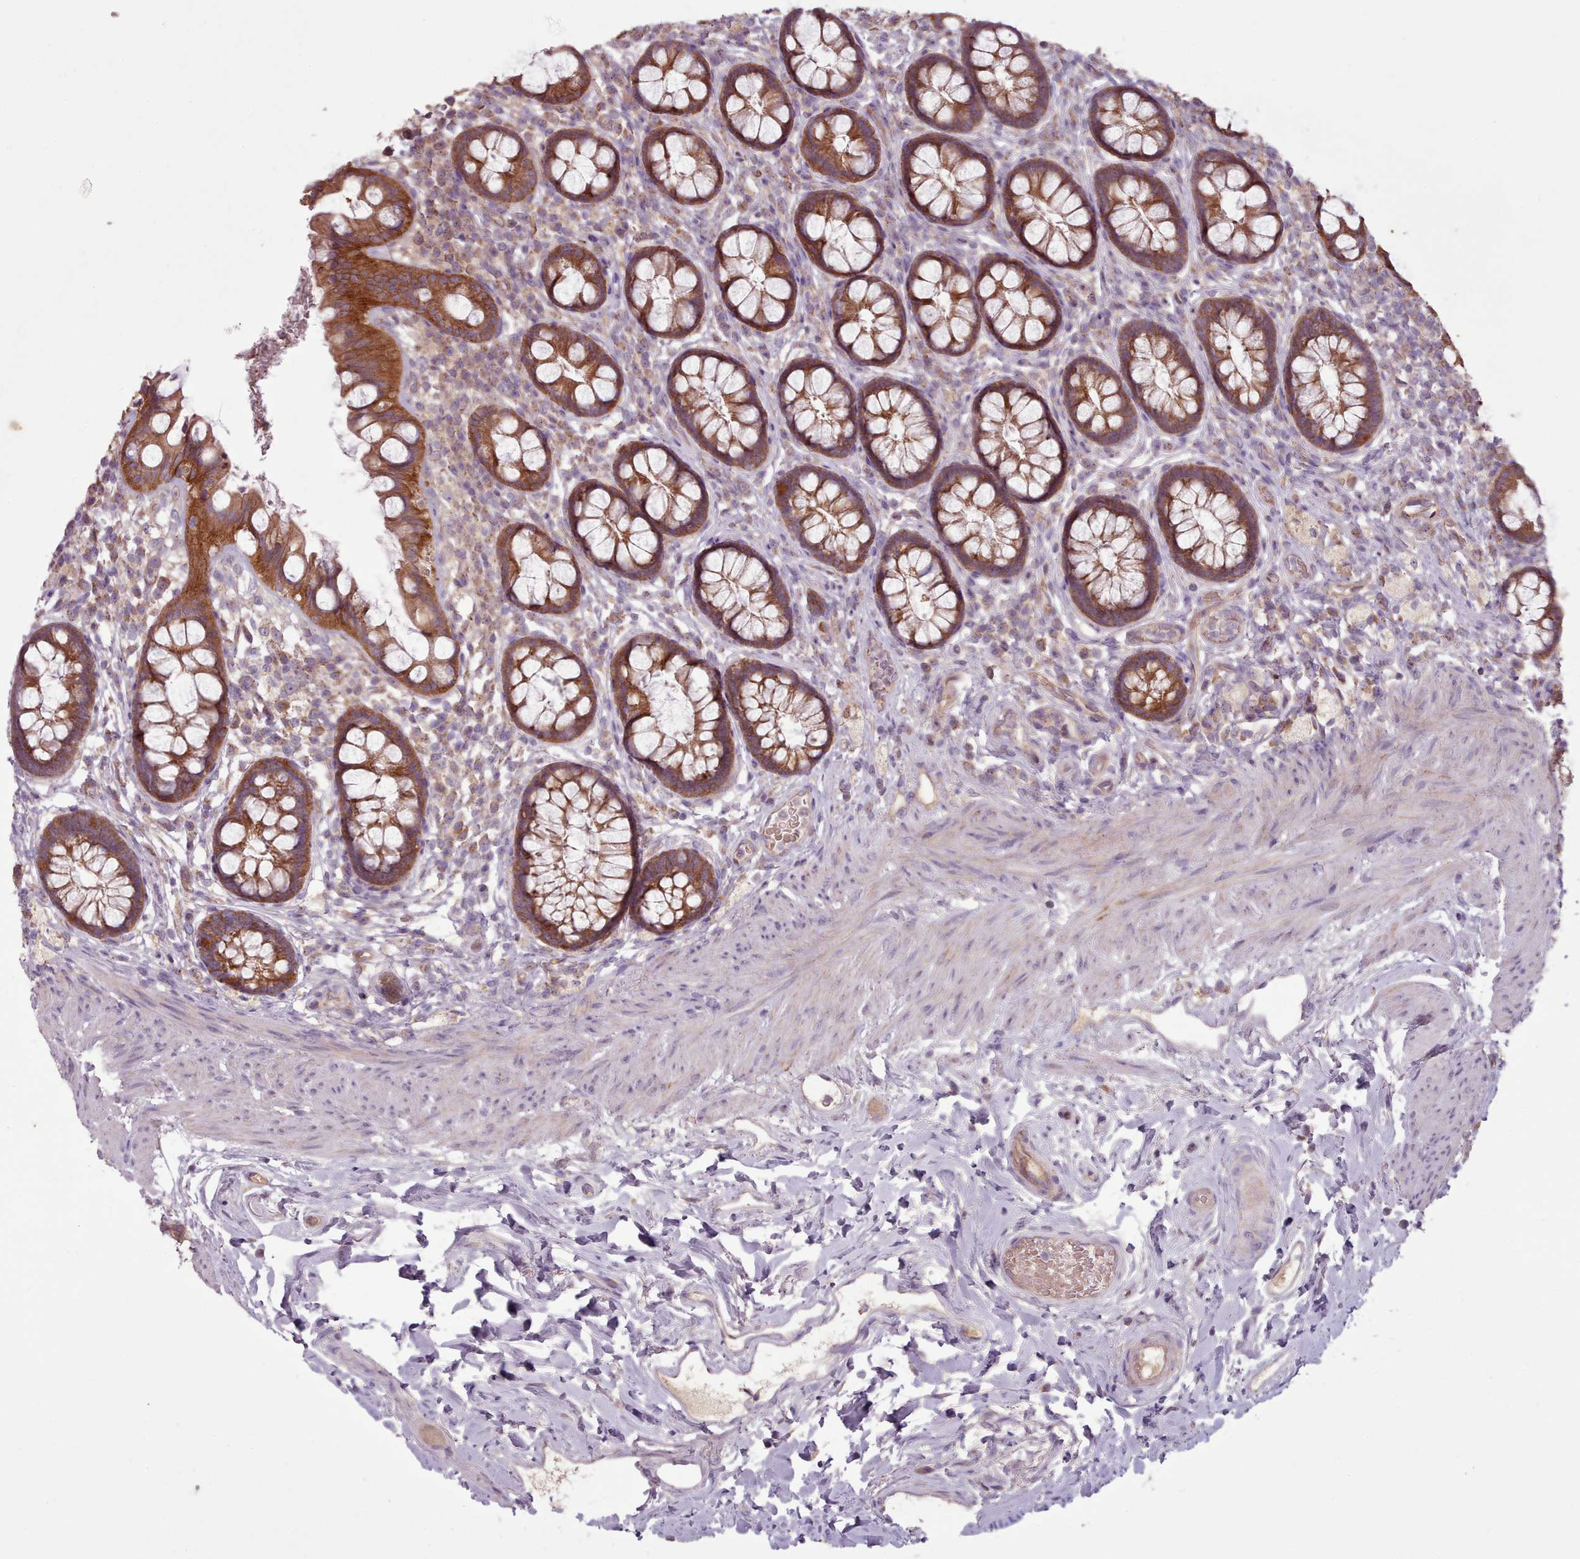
{"staining": {"intensity": "strong", "quantity": ">75%", "location": "cytoplasmic/membranous"}, "tissue": "rectum", "cell_type": "Glandular cells", "image_type": "normal", "snomed": [{"axis": "morphology", "description": "Normal tissue, NOS"}, {"axis": "topography", "description": "Rectum"}, {"axis": "topography", "description": "Peripheral nerve tissue"}], "caption": "Rectum was stained to show a protein in brown. There is high levels of strong cytoplasmic/membranous expression in approximately >75% of glandular cells.", "gene": "NT5DC2", "patient": {"sex": "female", "age": 69}}